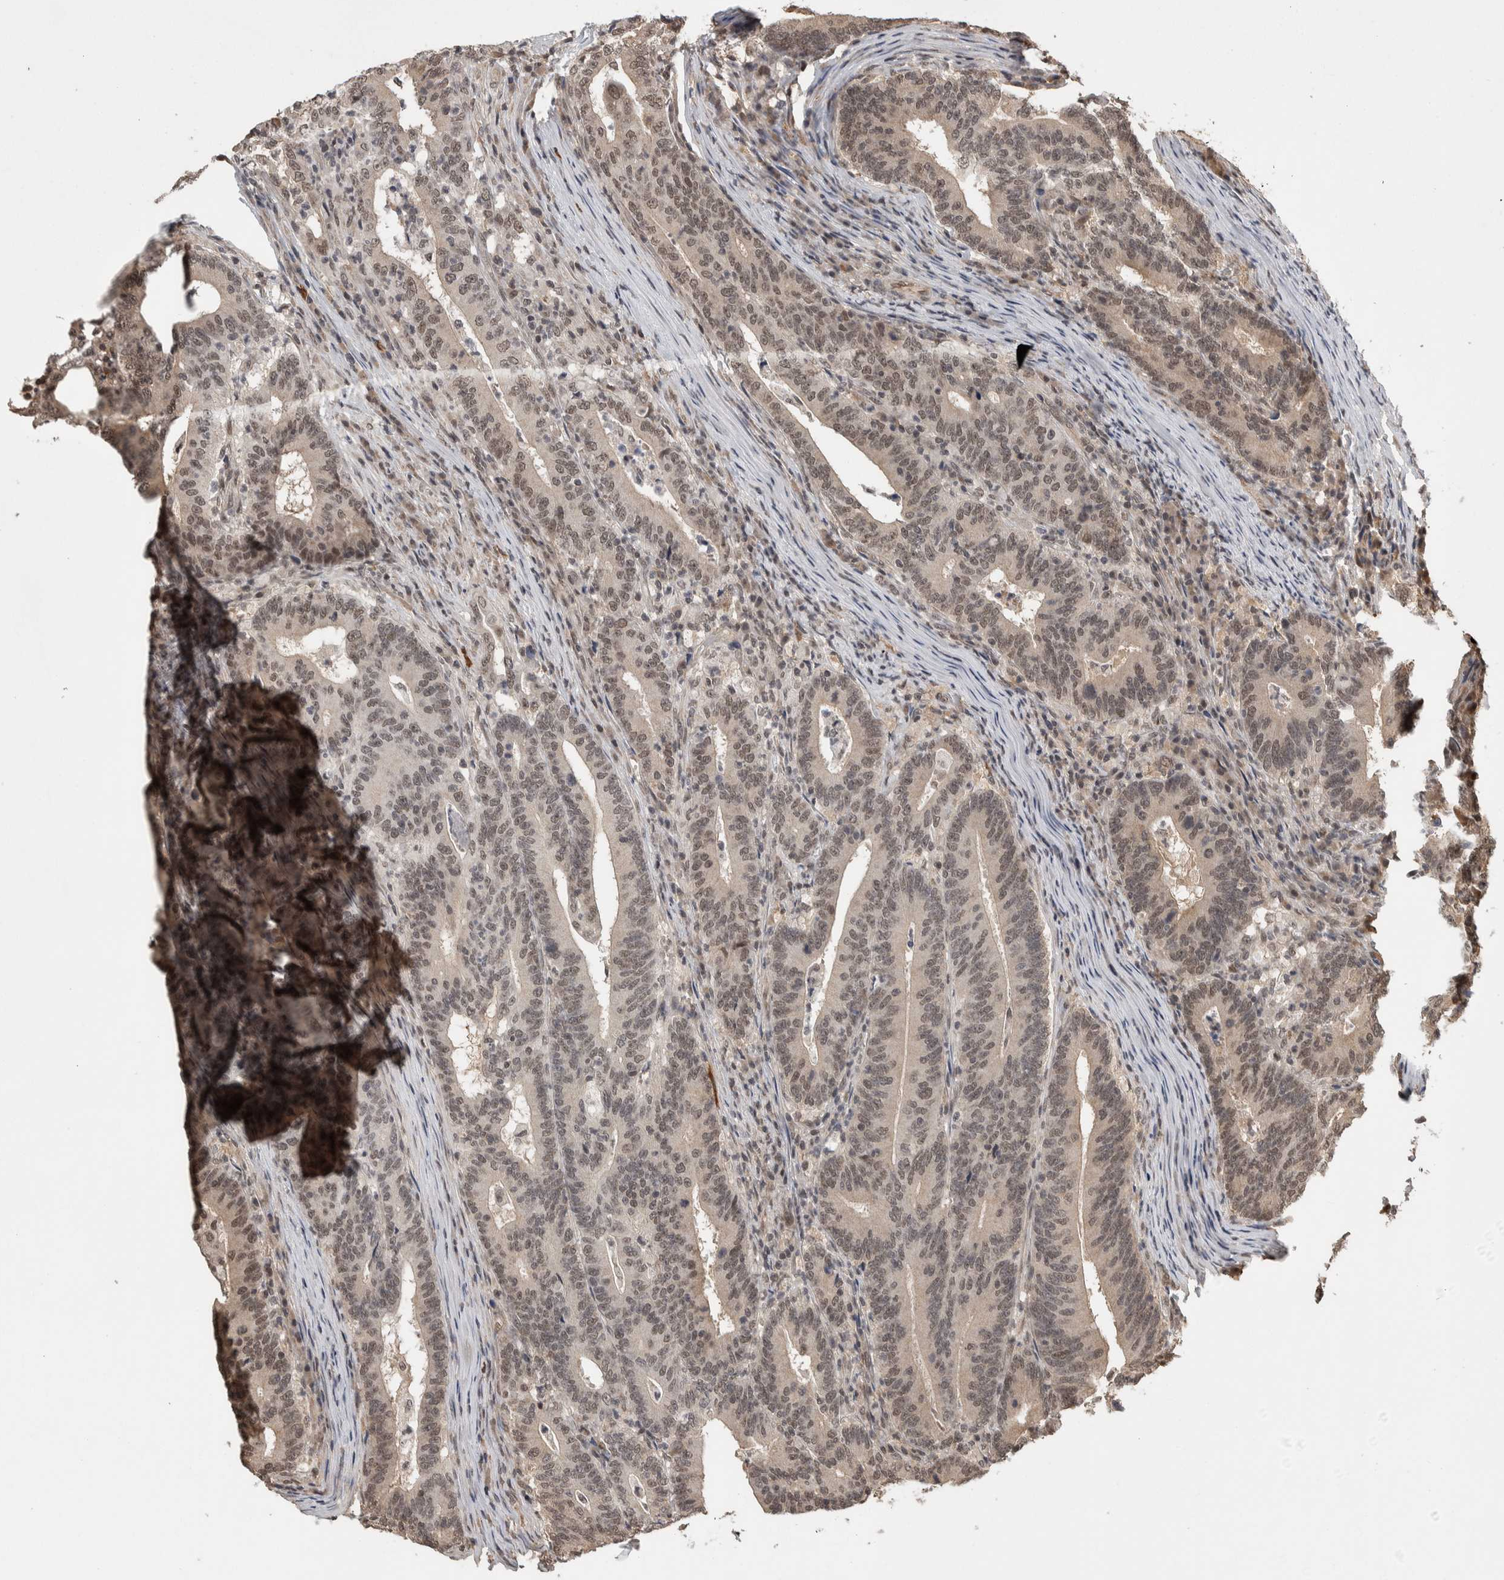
{"staining": {"intensity": "weak", "quantity": ">75%", "location": "nuclear"}, "tissue": "colorectal cancer", "cell_type": "Tumor cells", "image_type": "cancer", "snomed": [{"axis": "morphology", "description": "Adenocarcinoma, NOS"}, {"axis": "topography", "description": "Colon"}], "caption": "Immunohistochemistry staining of adenocarcinoma (colorectal), which displays low levels of weak nuclear expression in approximately >75% of tumor cells indicating weak nuclear protein staining. The staining was performed using DAB (brown) for protein detection and nuclei were counterstained in hematoxylin (blue).", "gene": "ZNF592", "patient": {"sex": "female", "age": 66}}